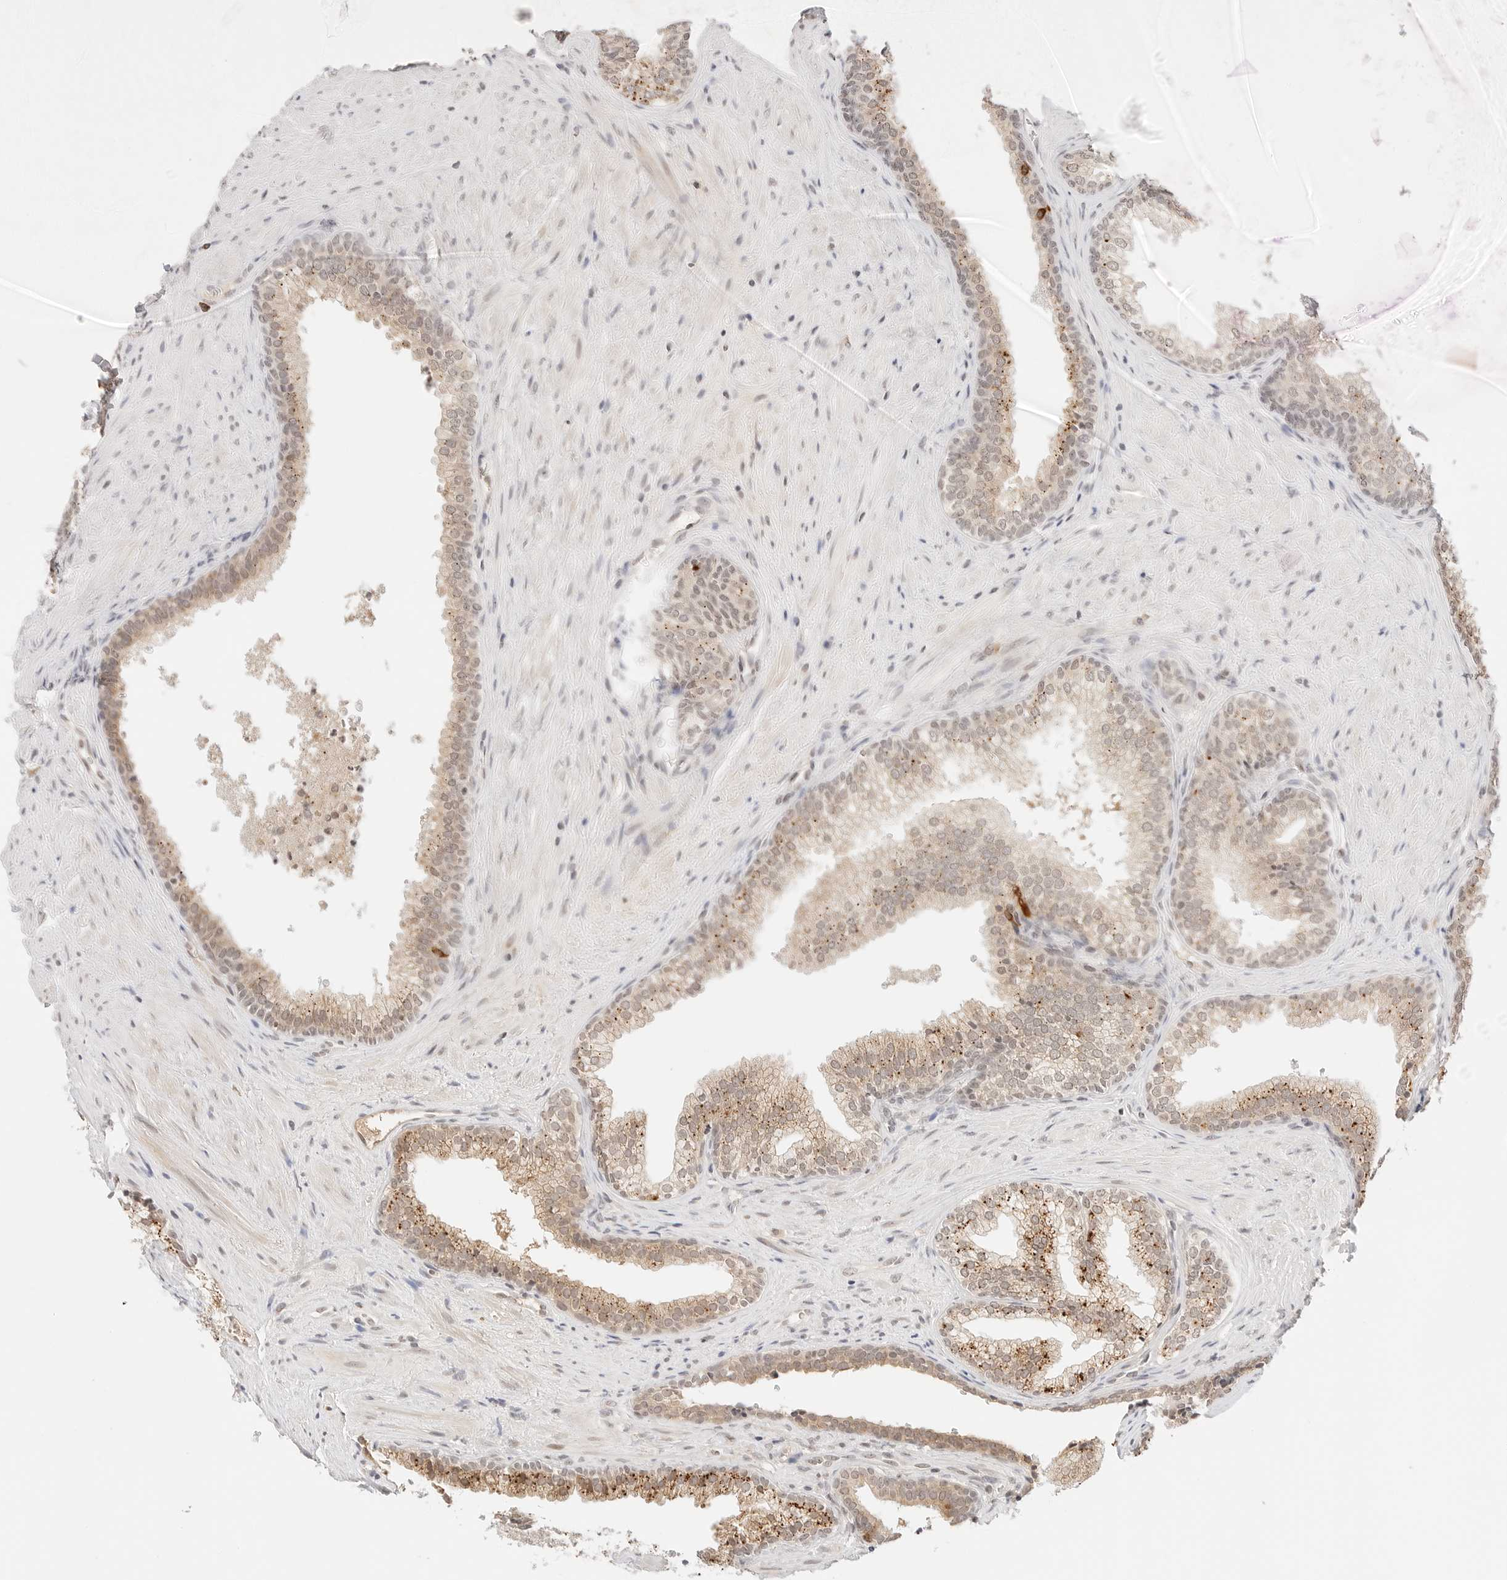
{"staining": {"intensity": "moderate", "quantity": ">75%", "location": "cytoplasmic/membranous"}, "tissue": "prostate", "cell_type": "Glandular cells", "image_type": "normal", "snomed": [{"axis": "morphology", "description": "Normal tissue, NOS"}, {"axis": "topography", "description": "Prostate"}], "caption": "The immunohistochemical stain shows moderate cytoplasmic/membranous staining in glandular cells of normal prostate. (IHC, brightfield microscopy, high magnification).", "gene": "SEPTIN4", "patient": {"sex": "male", "age": 76}}